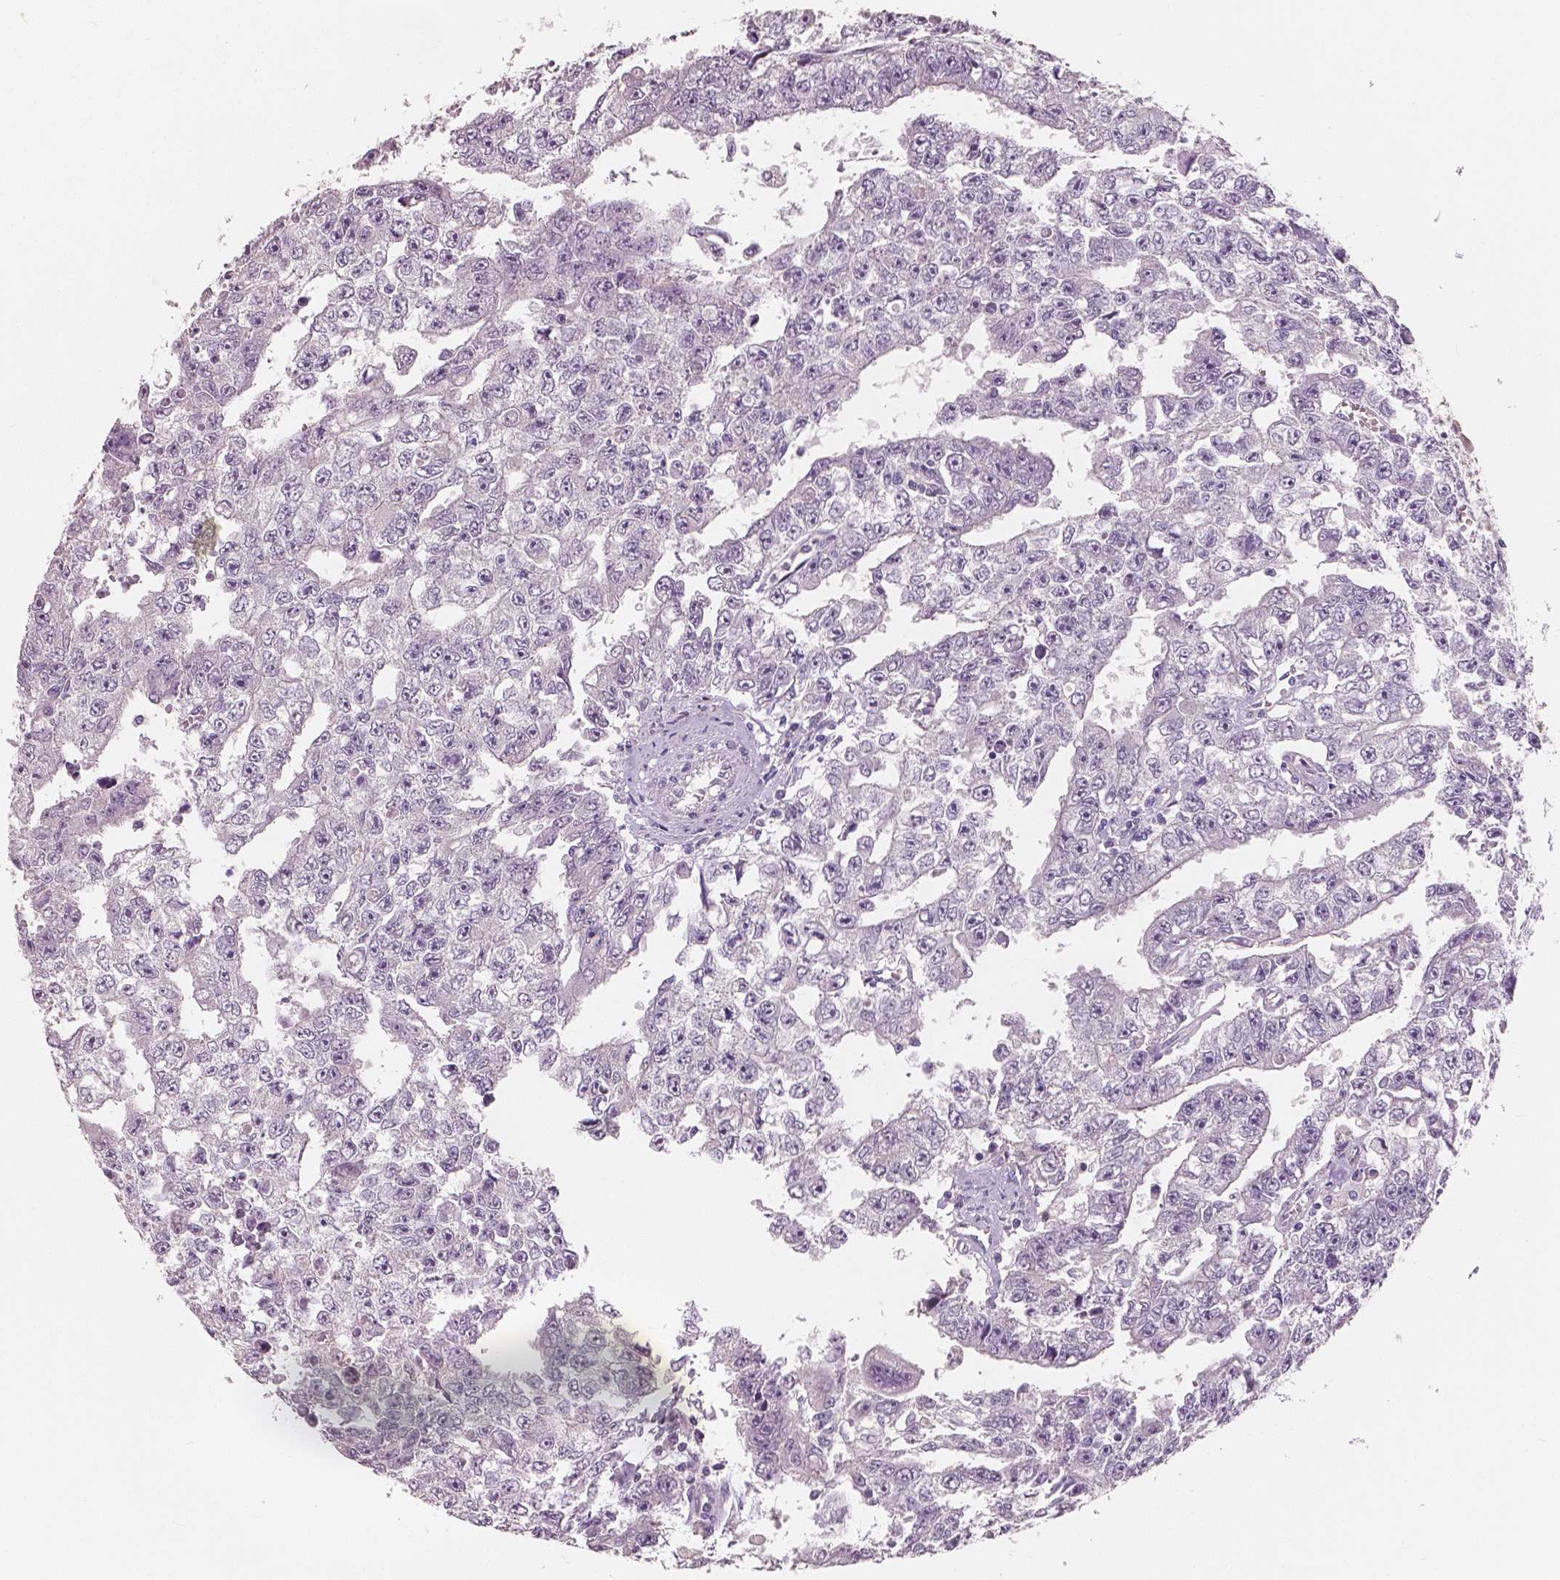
{"staining": {"intensity": "negative", "quantity": "none", "location": "none"}, "tissue": "testis cancer", "cell_type": "Tumor cells", "image_type": "cancer", "snomed": [{"axis": "morphology", "description": "Carcinoma, Embryonal, NOS"}, {"axis": "morphology", "description": "Teratoma, malignant, NOS"}, {"axis": "topography", "description": "Testis"}], "caption": "The micrograph reveals no significant expression in tumor cells of embryonal carcinoma (testis).", "gene": "KIT", "patient": {"sex": "male", "age": 24}}